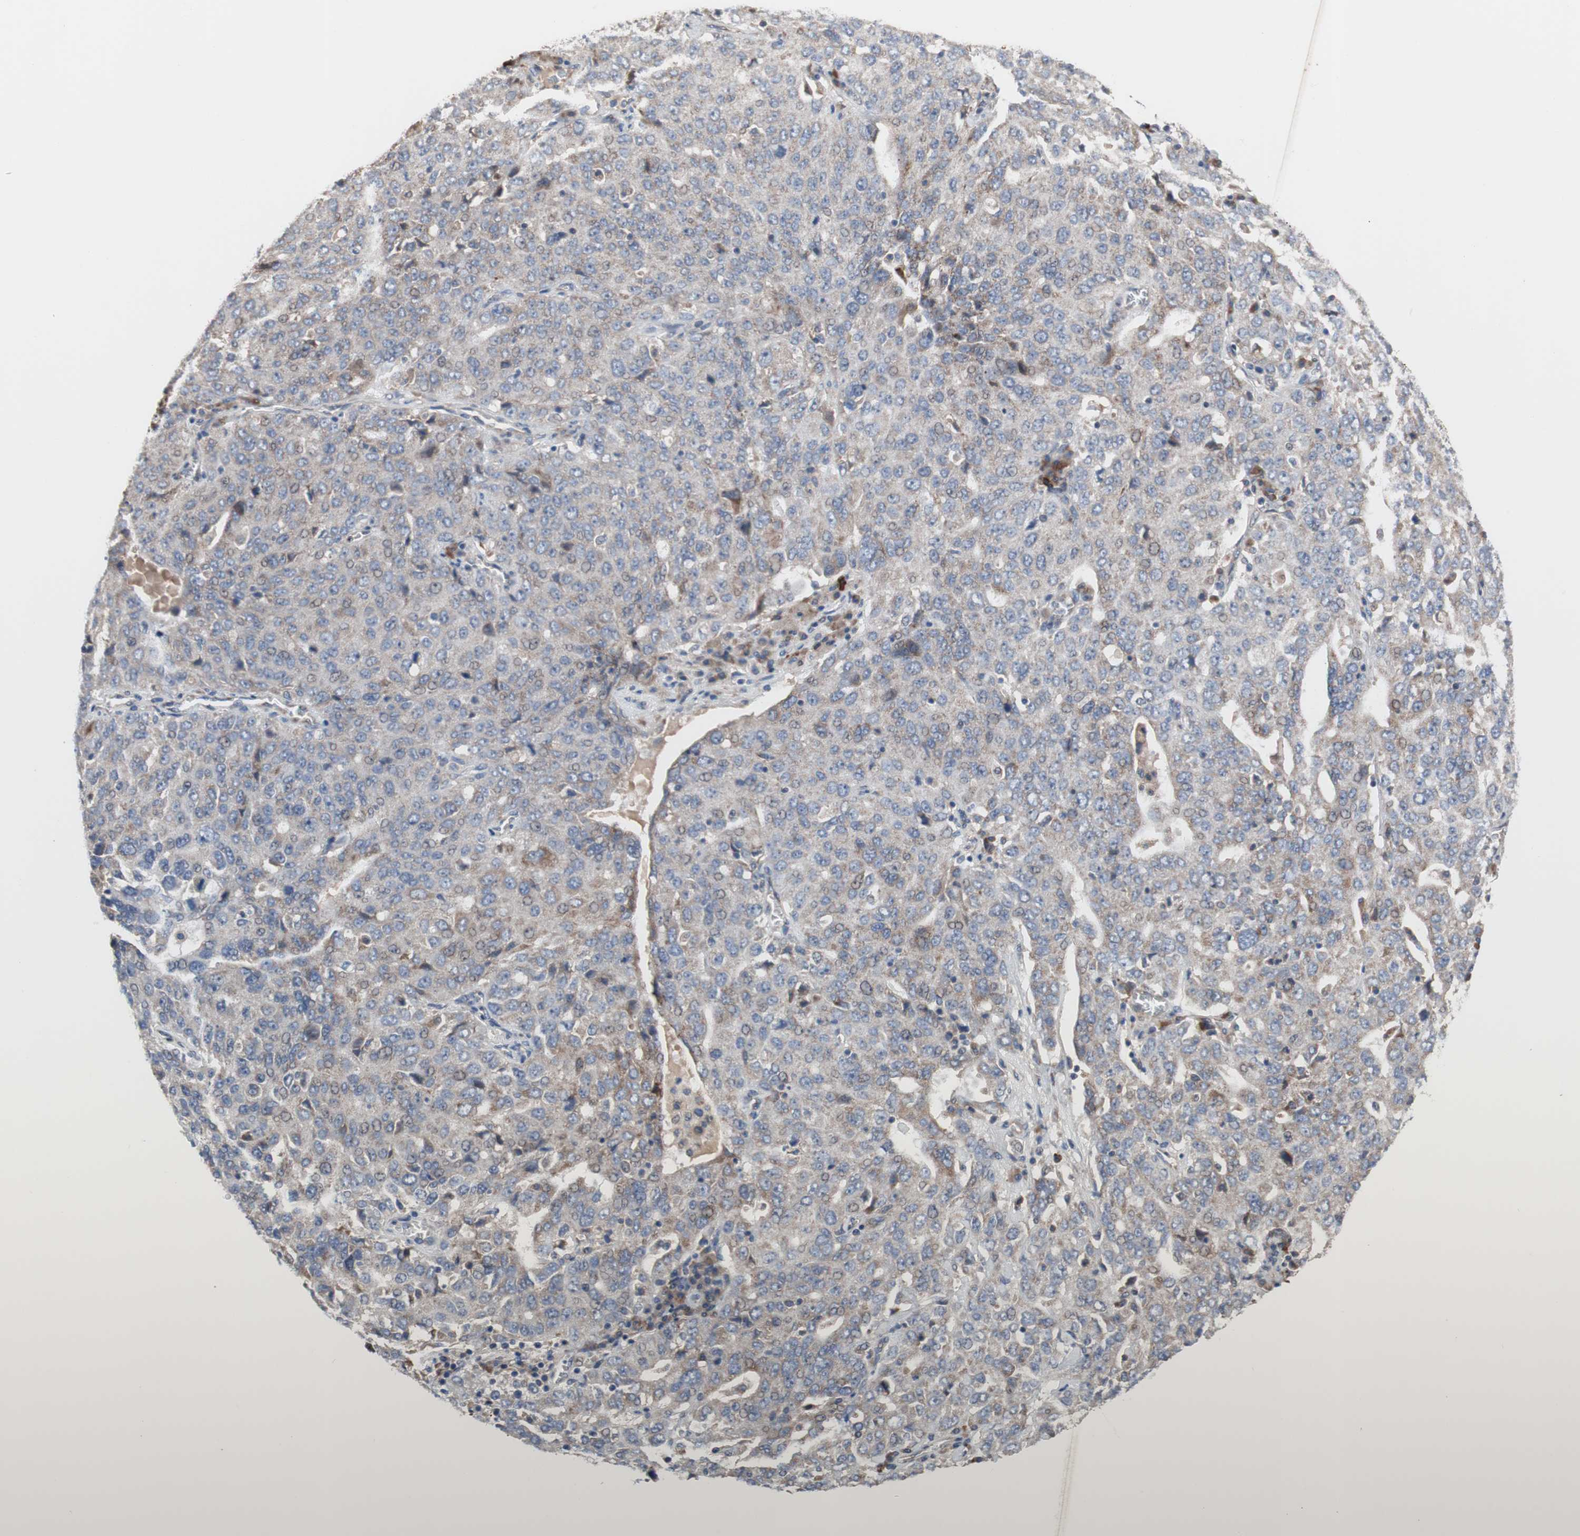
{"staining": {"intensity": "weak", "quantity": "25%-75%", "location": "cytoplasmic/membranous"}, "tissue": "ovarian cancer", "cell_type": "Tumor cells", "image_type": "cancer", "snomed": [{"axis": "morphology", "description": "Carcinoma, endometroid"}, {"axis": "topography", "description": "Ovary"}], "caption": "DAB (3,3'-diaminobenzidine) immunohistochemical staining of ovarian endometroid carcinoma displays weak cytoplasmic/membranous protein staining in about 25%-75% of tumor cells. Immunohistochemistry stains the protein of interest in brown and the nuclei are stained blue.", "gene": "TTC14", "patient": {"sex": "female", "age": 62}}